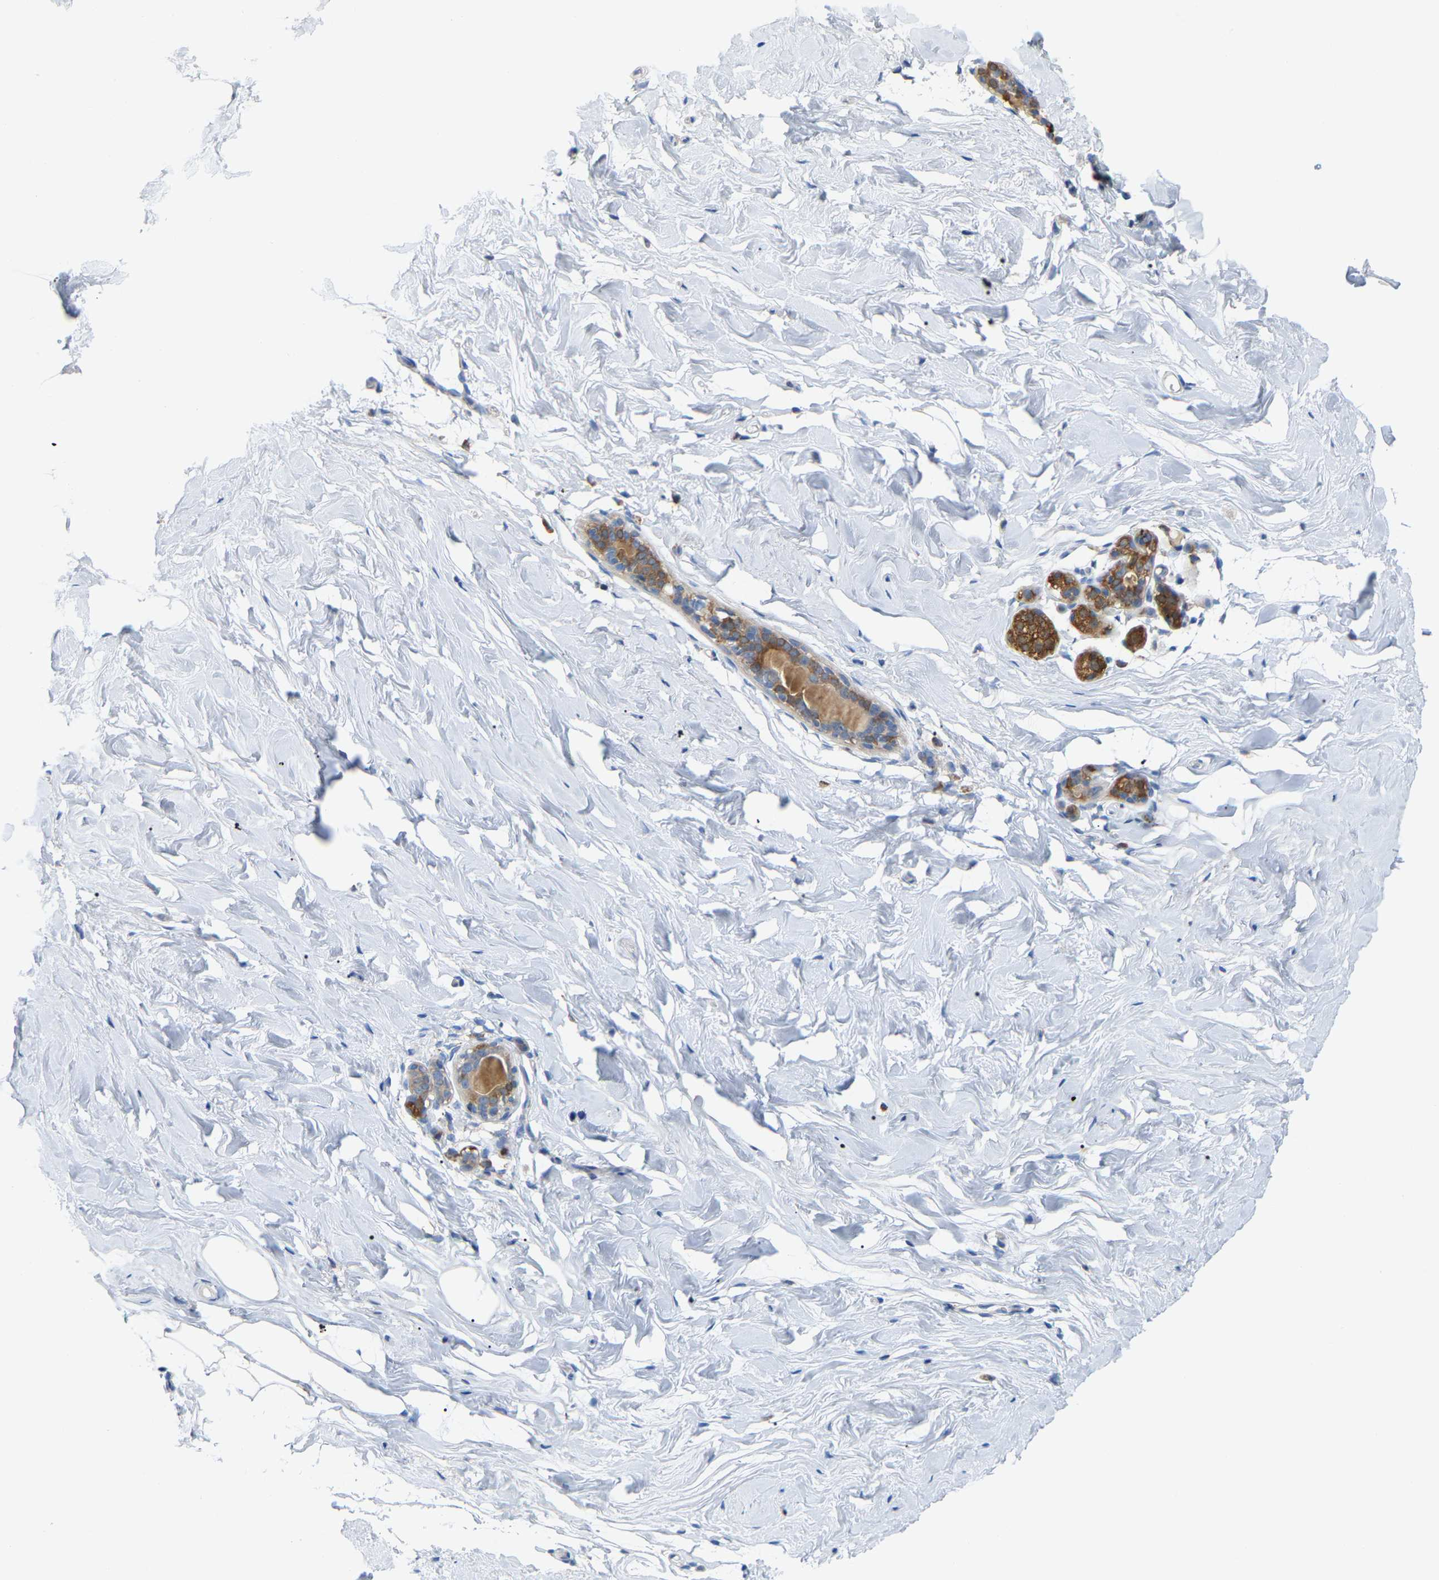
{"staining": {"intensity": "negative", "quantity": "none", "location": "none"}, "tissue": "breast", "cell_type": "Adipocytes", "image_type": "normal", "snomed": [{"axis": "morphology", "description": "Normal tissue, NOS"}, {"axis": "topography", "description": "Breast"}], "caption": "This is a histopathology image of immunohistochemistry staining of normal breast, which shows no positivity in adipocytes. (DAB immunohistochemistry, high magnification).", "gene": "CROT", "patient": {"sex": "female", "age": 62}}